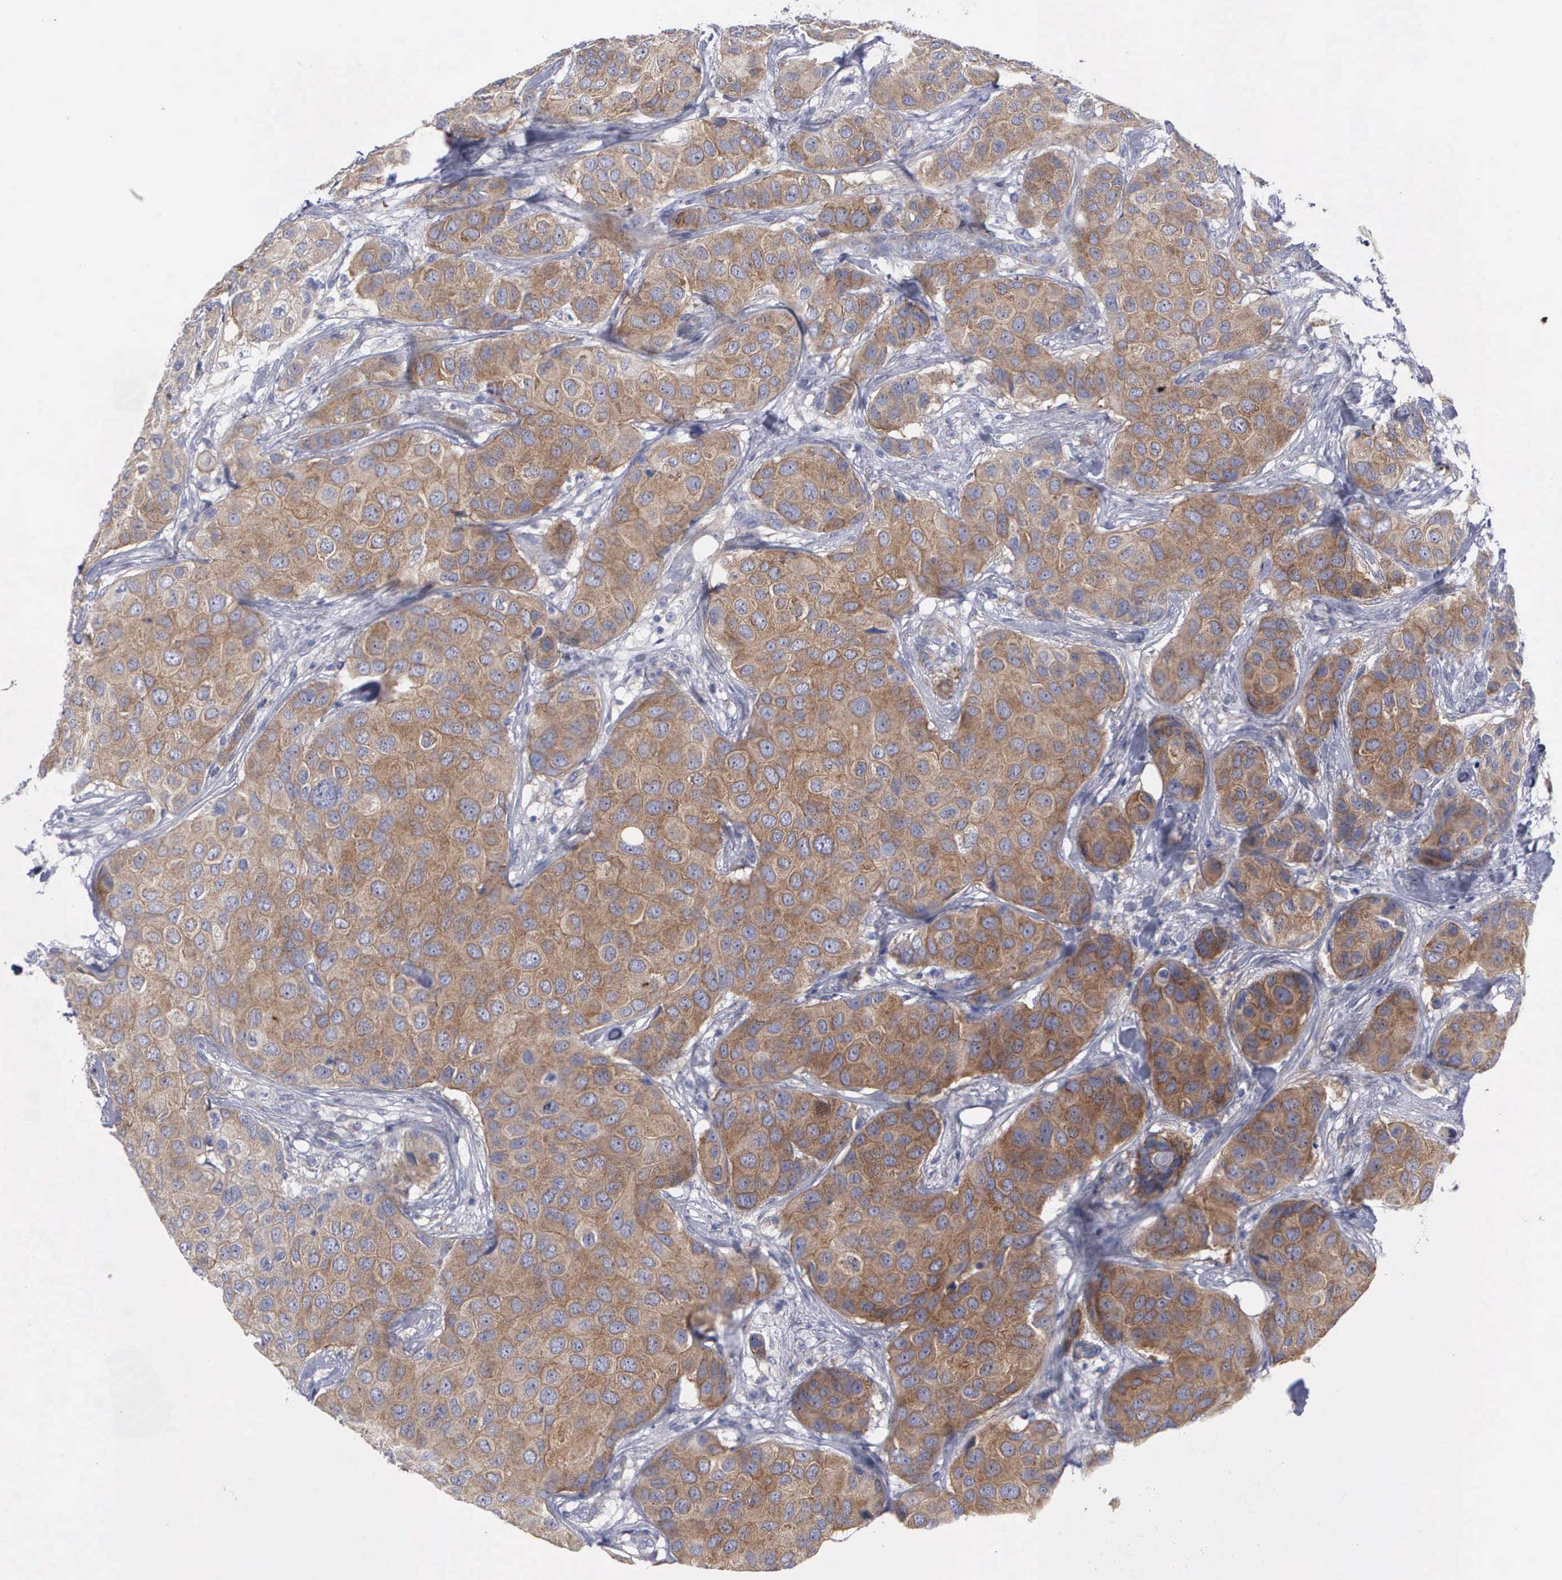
{"staining": {"intensity": "strong", "quantity": ">75%", "location": "cytoplasmic/membranous"}, "tissue": "breast cancer", "cell_type": "Tumor cells", "image_type": "cancer", "snomed": [{"axis": "morphology", "description": "Duct carcinoma"}, {"axis": "topography", "description": "Breast"}], "caption": "Immunohistochemistry image of neoplastic tissue: human breast infiltrating ductal carcinoma stained using IHC reveals high levels of strong protein expression localized specifically in the cytoplasmic/membranous of tumor cells, appearing as a cytoplasmic/membranous brown color.", "gene": "CEP170B", "patient": {"sex": "female", "age": 68}}